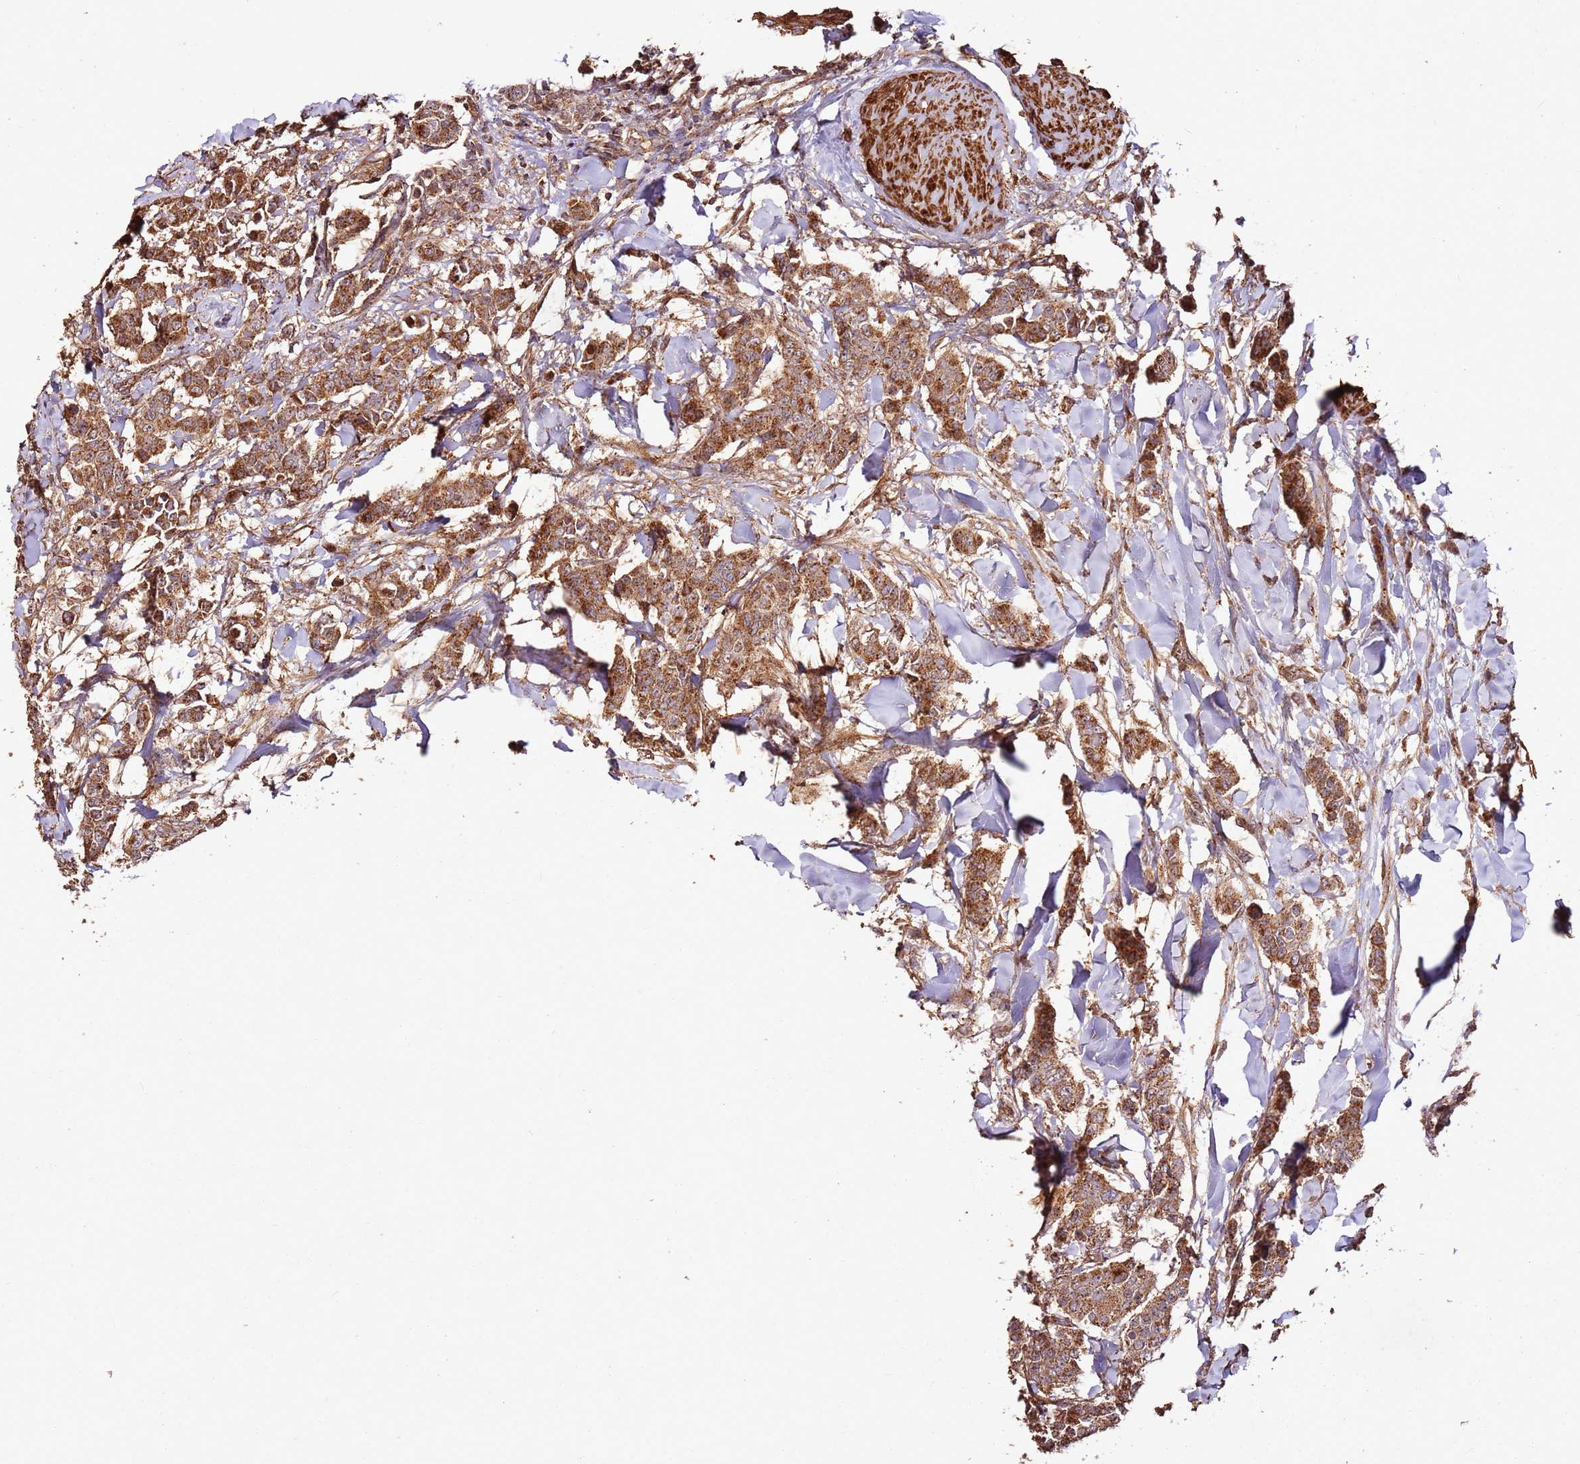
{"staining": {"intensity": "moderate", "quantity": ">75%", "location": "cytoplasmic/membranous"}, "tissue": "breast cancer", "cell_type": "Tumor cells", "image_type": "cancer", "snomed": [{"axis": "morphology", "description": "Duct carcinoma"}, {"axis": "topography", "description": "Breast"}], "caption": "A brown stain labels moderate cytoplasmic/membranous expression of a protein in human infiltrating ductal carcinoma (breast) tumor cells. (Brightfield microscopy of DAB IHC at high magnification).", "gene": "FAM186A", "patient": {"sex": "female", "age": 40}}